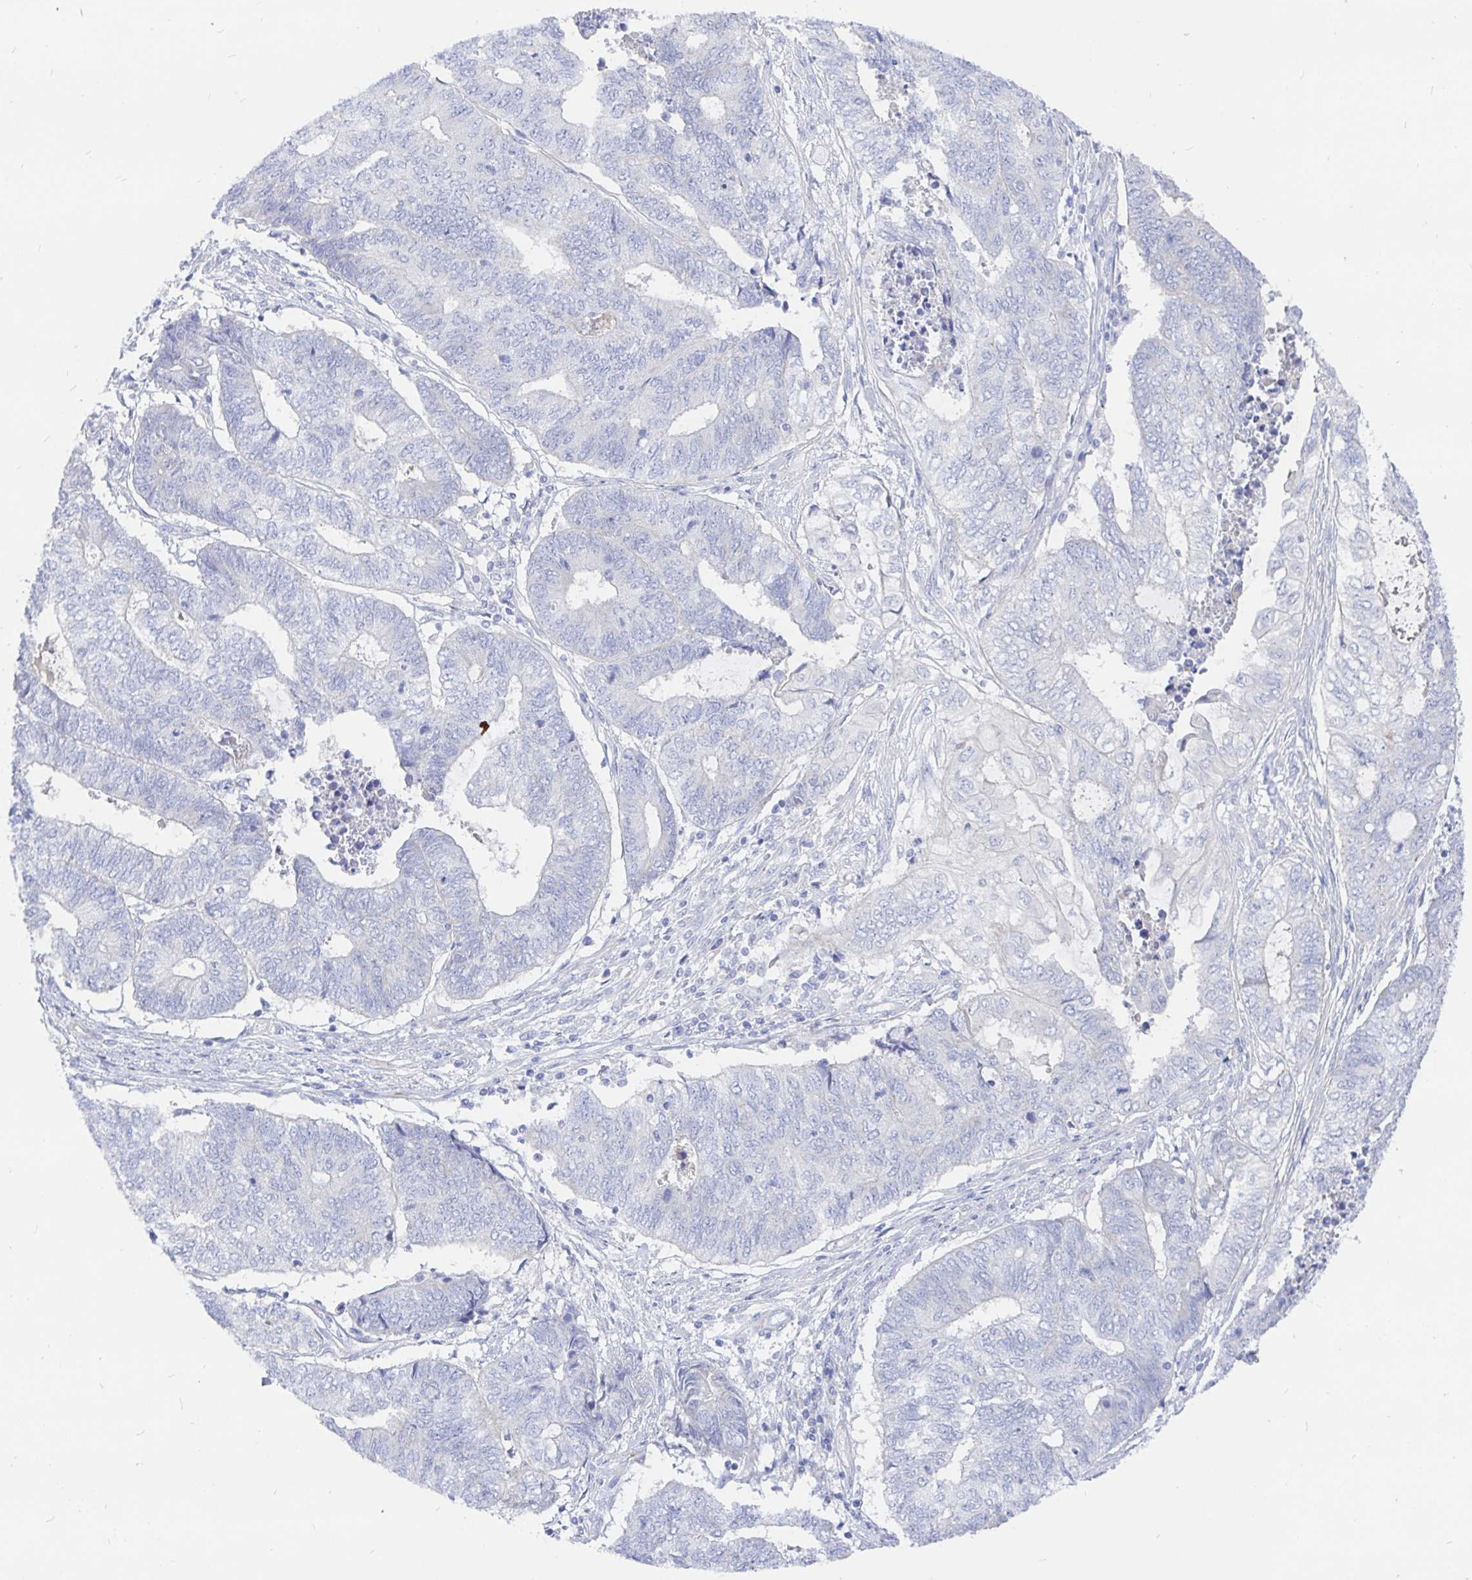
{"staining": {"intensity": "negative", "quantity": "none", "location": "none"}, "tissue": "endometrial cancer", "cell_type": "Tumor cells", "image_type": "cancer", "snomed": [{"axis": "morphology", "description": "Adenocarcinoma, NOS"}, {"axis": "topography", "description": "Uterus"}, {"axis": "topography", "description": "Endometrium"}], "caption": "The histopathology image demonstrates no staining of tumor cells in endometrial cancer (adenocarcinoma).", "gene": "COX16", "patient": {"sex": "female", "age": 70}}